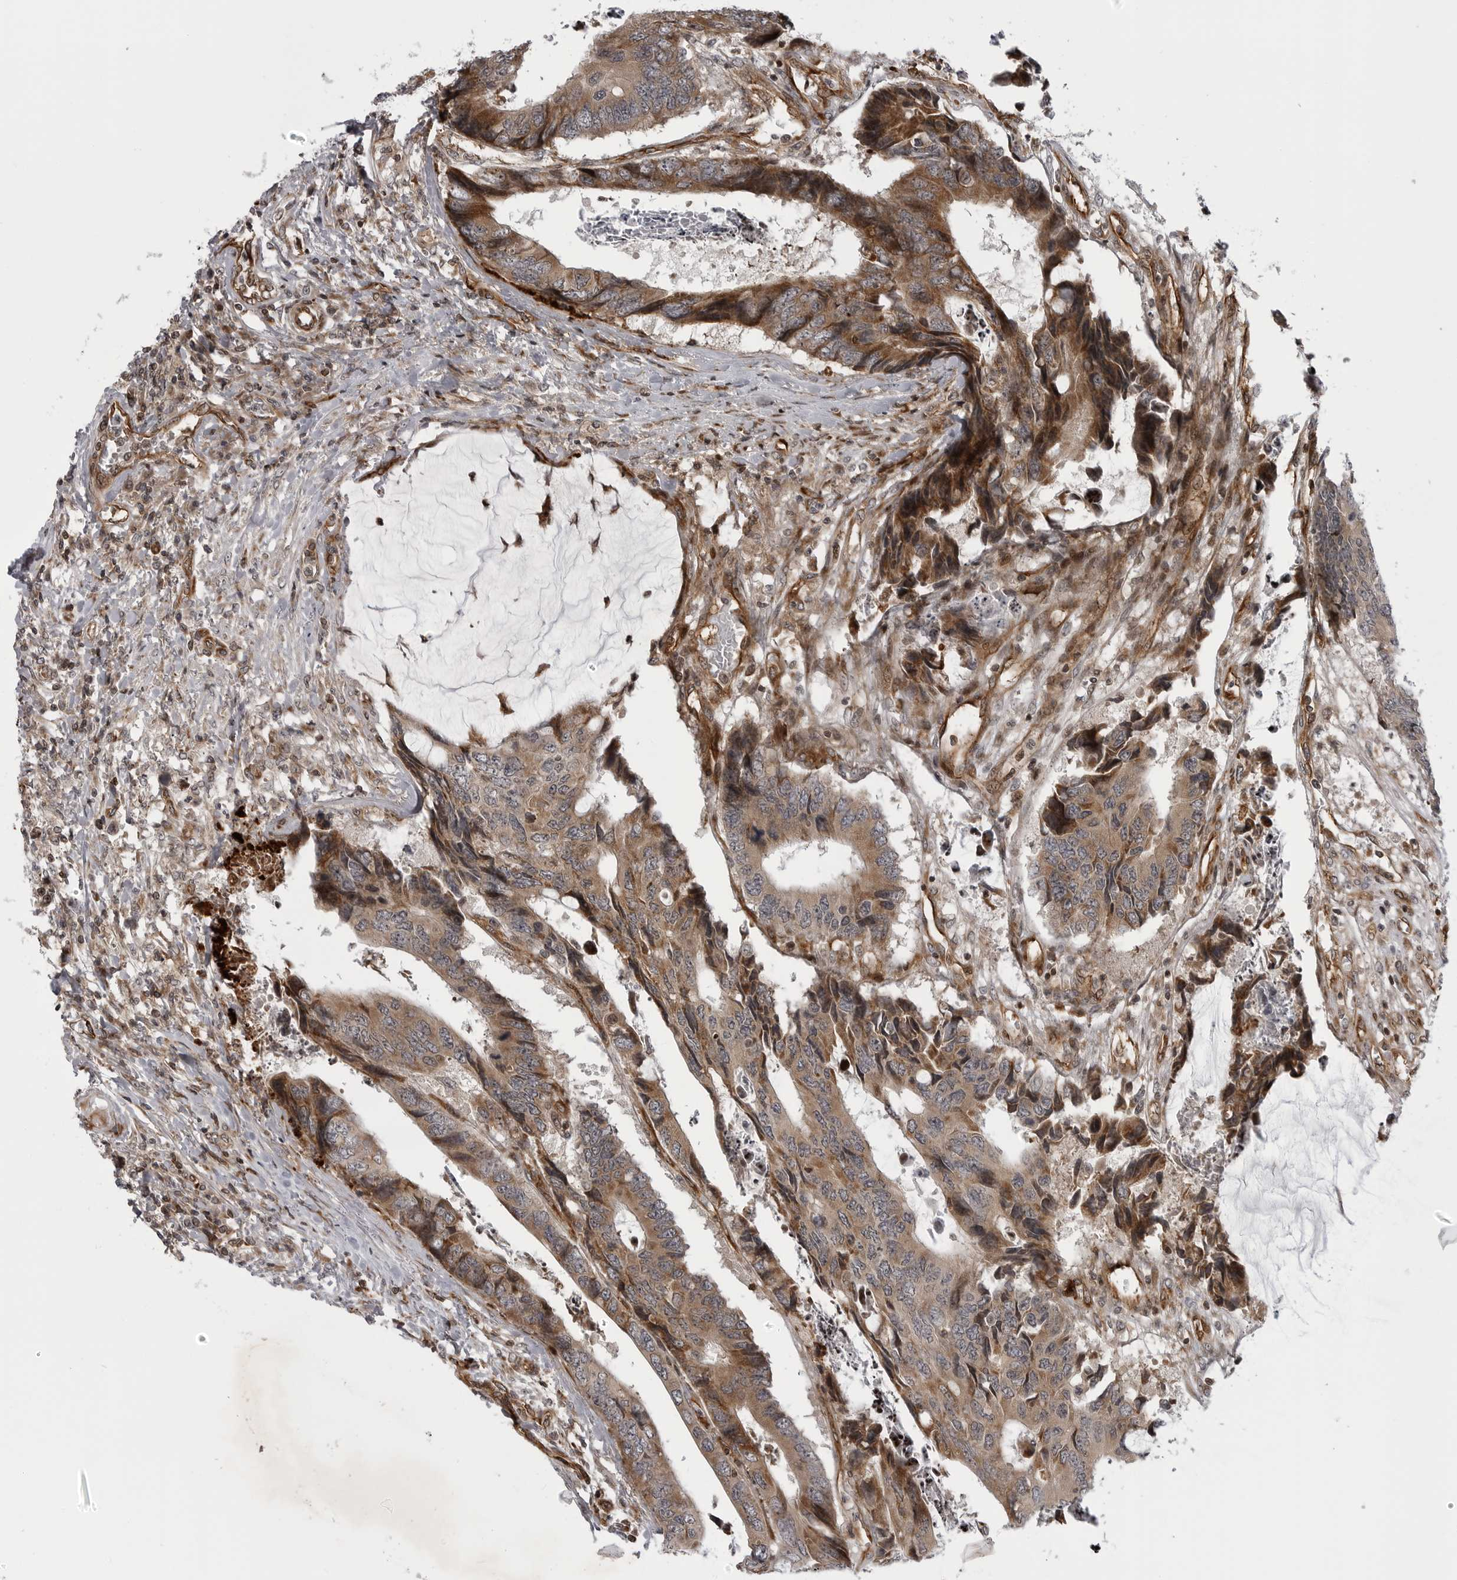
{"staining": {"intensity": "moderate", "quantity": ">75%", "location": "cytoplasmic/membranous"}, "tissue": "colorectal cancer", "cell_type": "Tumor cells", "image_type": "cancer", "snomed": [{"axis": "morphology", "description": "Adenocarcinoma, NOS"}, {"axis": "topography", "description": "Rectum"}], "caption": "DAB (3,3'-diaminobenzidine) immunohistochemical staining of human colorectal adenocarcinoma demonstrates moderate cytoplasmic/membranous protein staining in approximately >75% of tumor cells.", "gene": "ABL1", "patient": {"sex": "male", "age": 84}}